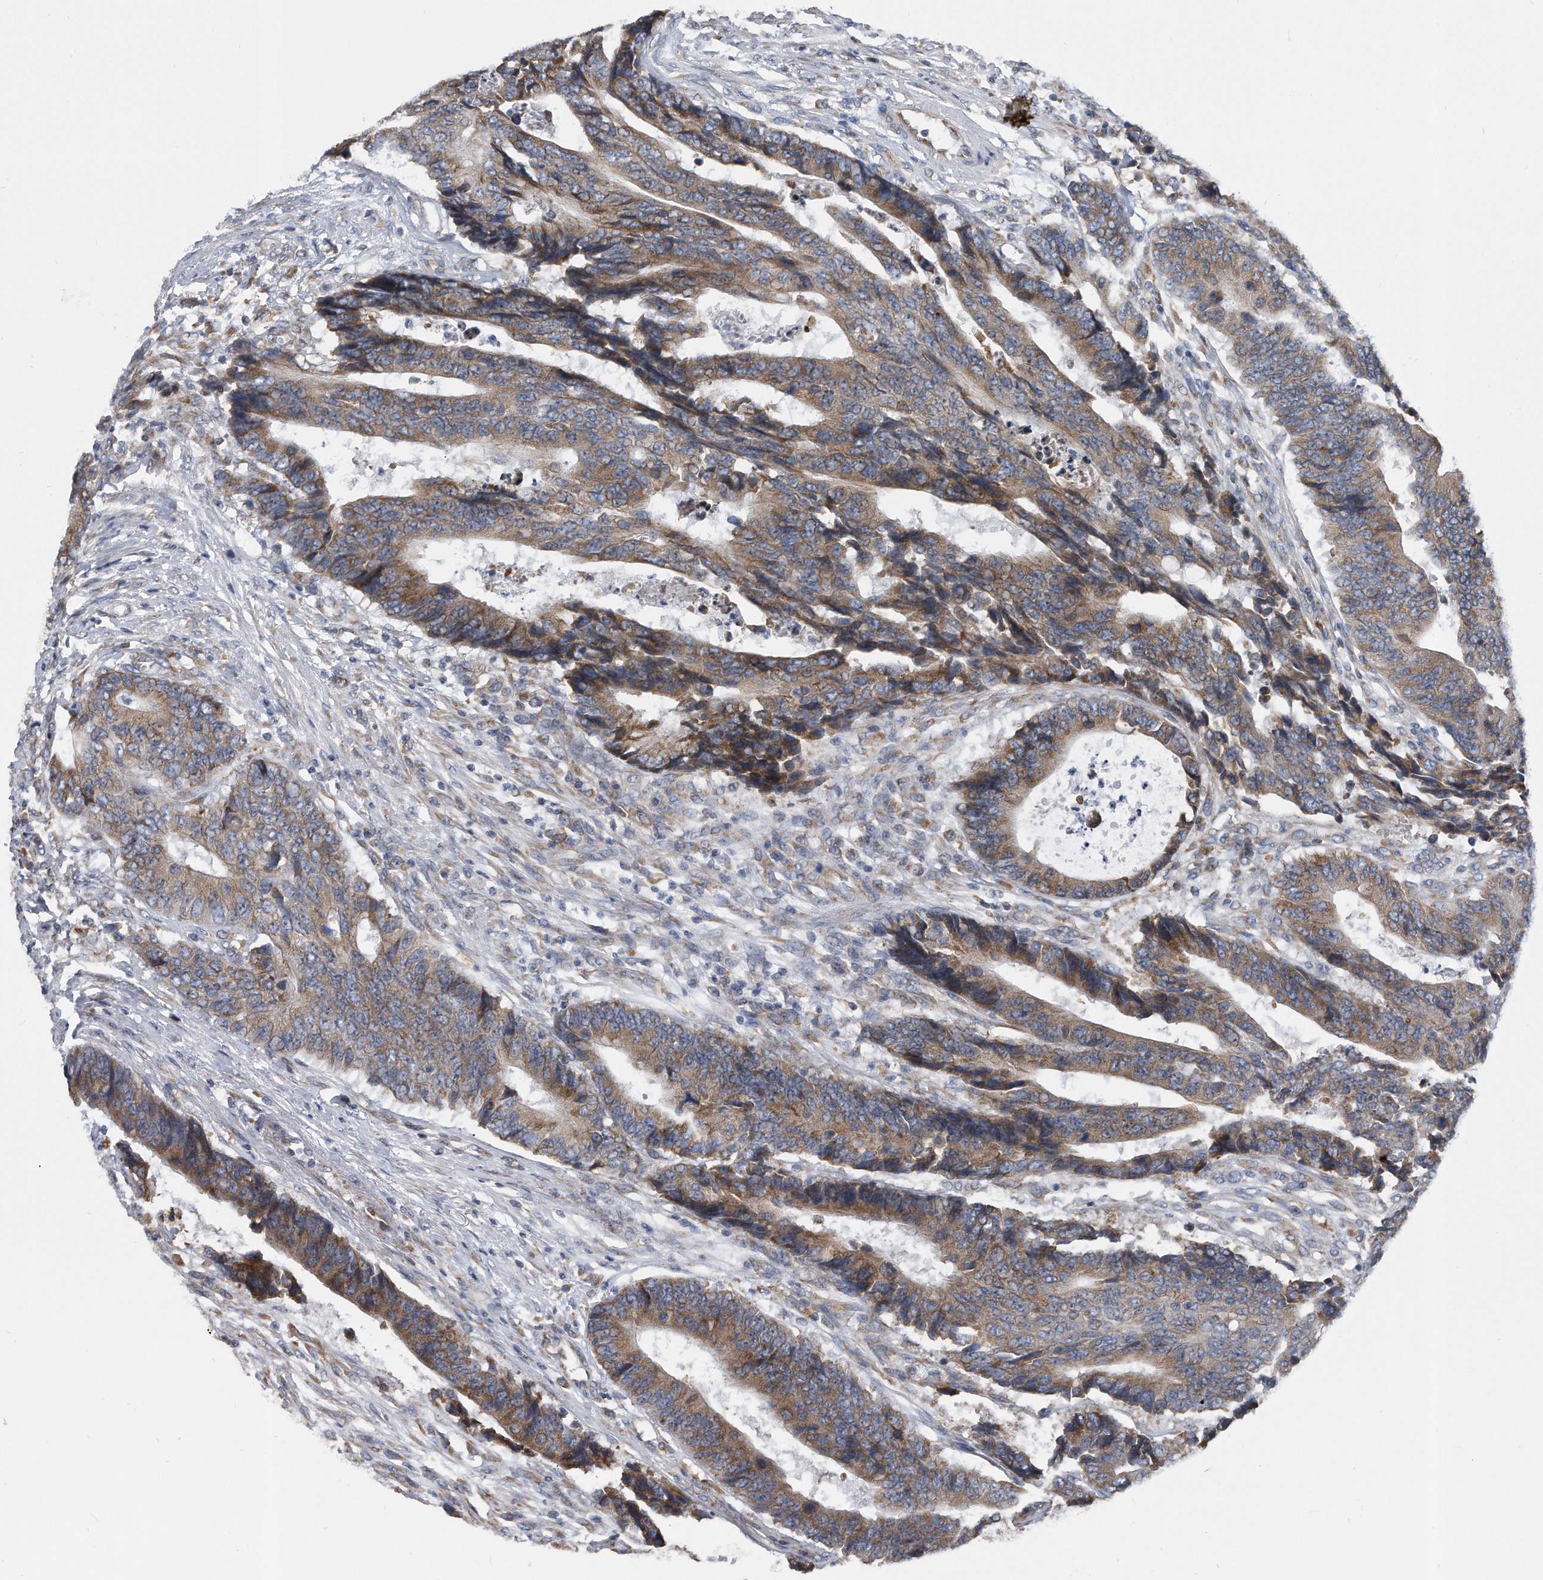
{"staining": {"intensity": "moderate", "quantity": ">75%", "location": "cytoplasmic/membranous"}, "tissue": "colorectal cancer", "cell_type": "Tumor cells", "image_type": "cancer", "snomed": [{"axis": "morphology", "description": "Adenocarcinoma, NOS"}, {"axis": "topography", "description": "Rectum"}], "caption": "Protein expression analysis of human adenocarcinoma (colorectal) reveals moderate cytoplasmic/membranous expression in about >75% of tumor cells.", "gene": "CCDC47", "patient": {"sex": "male", "age": 84}}